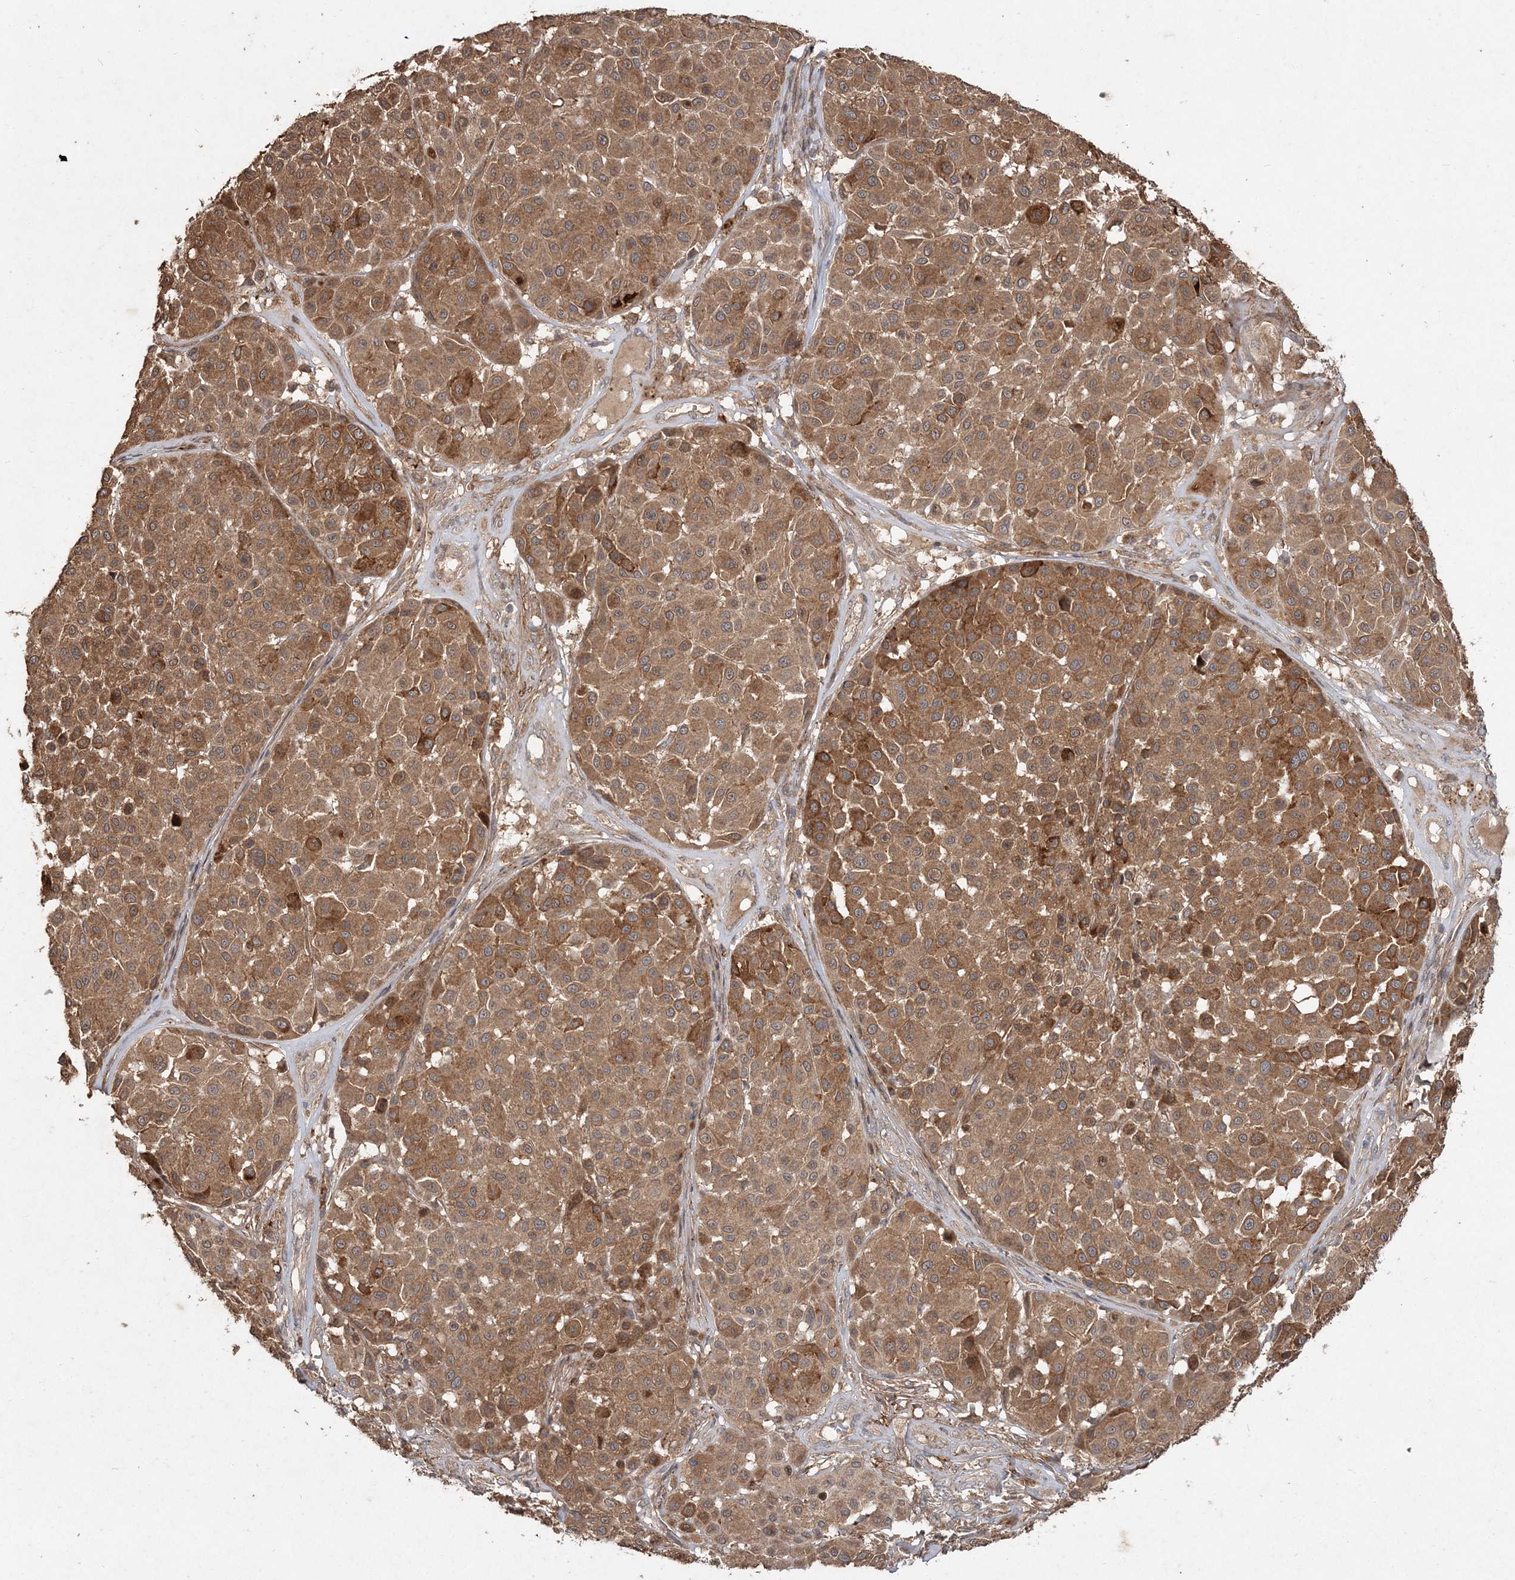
{"staining": {"intensity": "moderate", "quantity": ">75%", "location": "cytoplasmic/membranous"}, "tissue": "melanoma", "cell_type": "Tumor cells", "image_type": "cancer", "snomed": [{"axis": "morphology", "description": "Malignant melanoma, Metastatic site"}, {"axis": "topography", "description": "Soft tissue"}], "caption": "IHC micrograph of neoplastic tissue: human malignant melanoma (metastatic site) stained using IHC displays medium levels of moderate protein expression localized specifically in the cytoplasmic/membranous of tumor cells, appearing as a cytoplasmic/membranous brown color.", "gene": "SPRY1", "patient": {"sex": "male", "age": 41}}